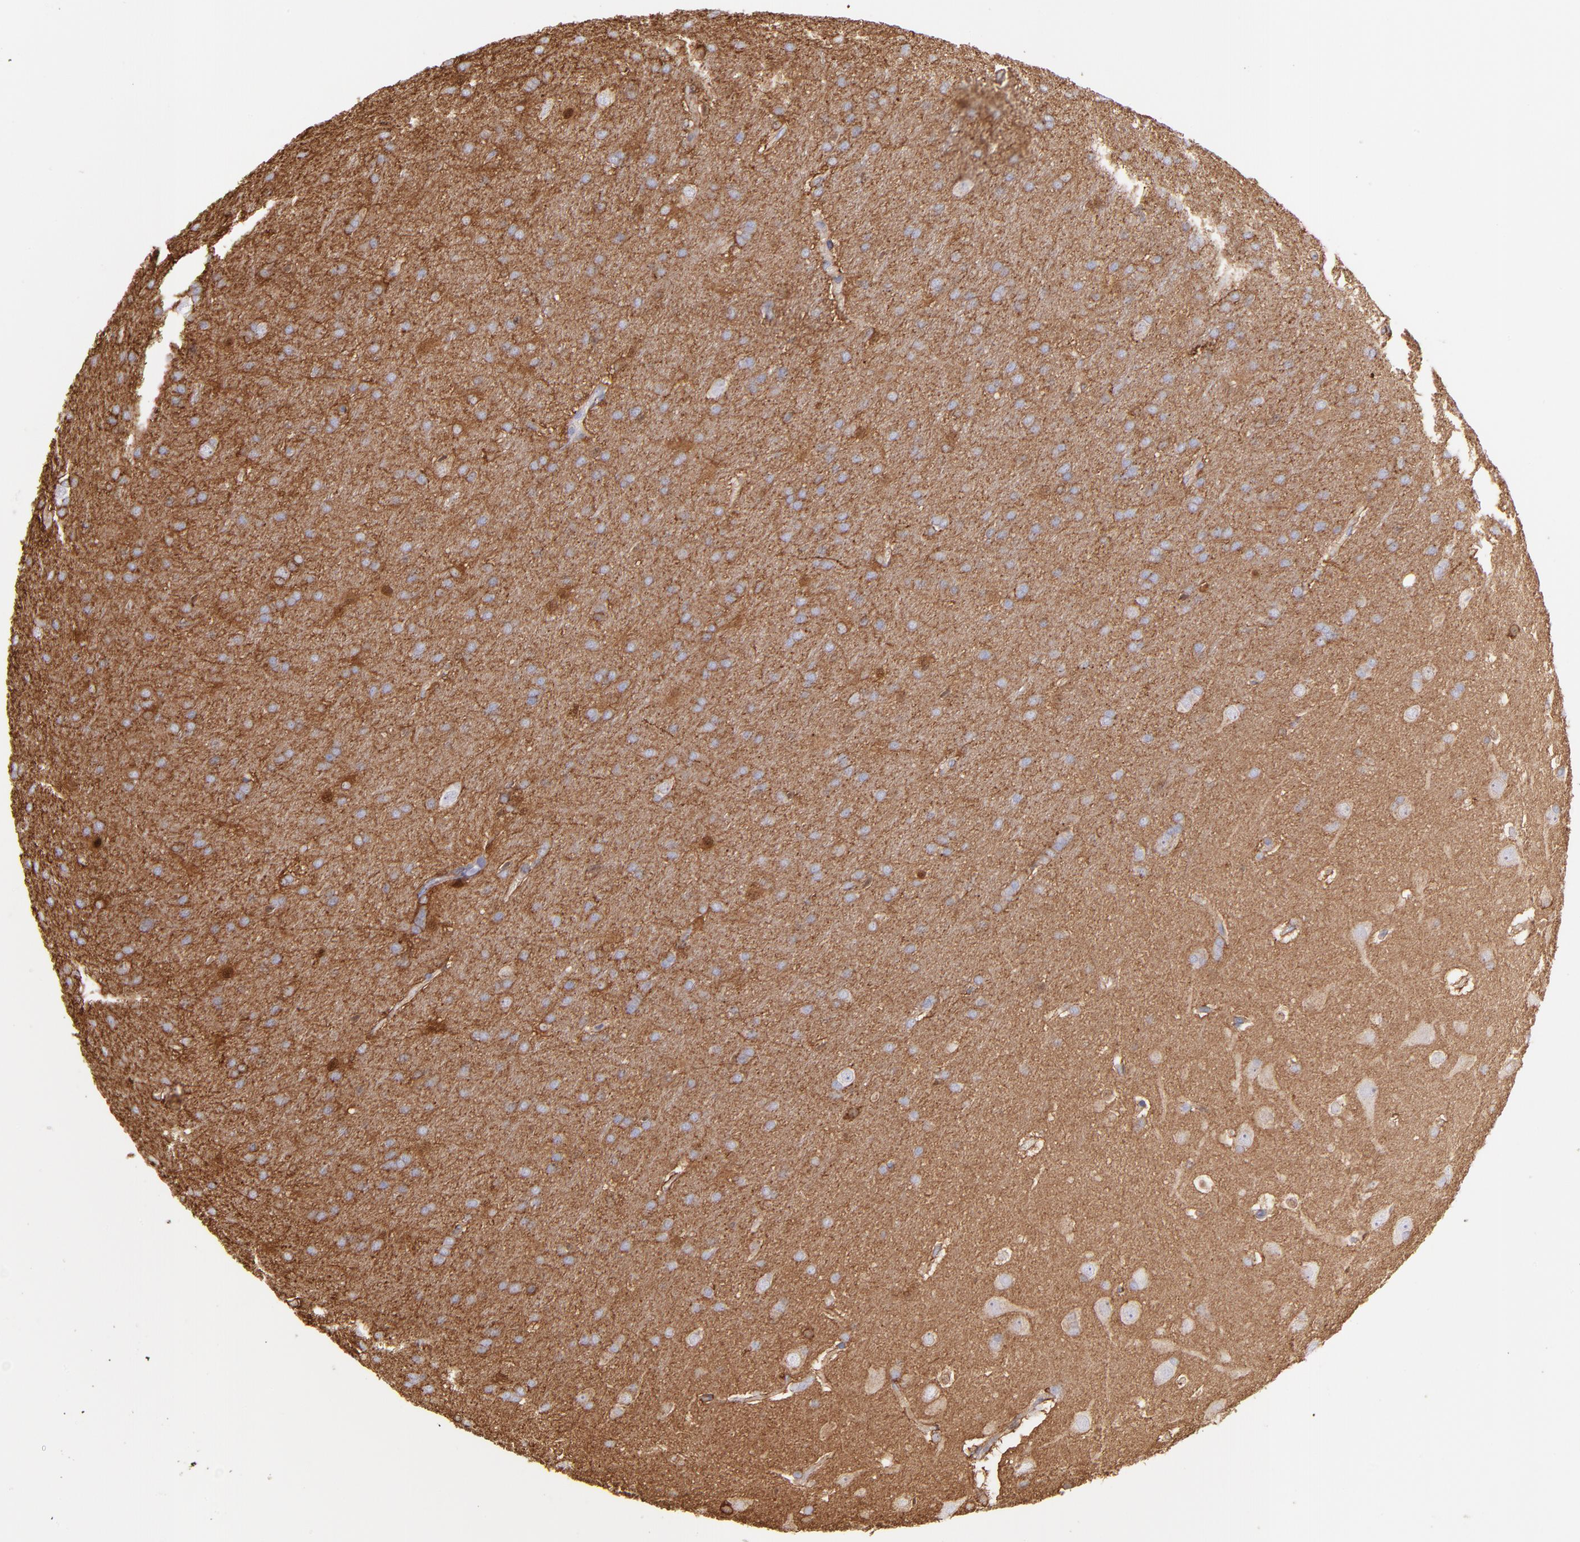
{"staining": {"intensity": "weak", "quantity": ">75%", "location": "cytoplasmic/membranous"}, "tissue": "glioma", "cell_type": "Tumor cells", "image_type": "cancer", "snomed": [{"axis": "morphology", "description": "Glioma, malignant, Low grade"}, {"axis": "topography", "description": "Brain"}], "caption": "A brown stain highlights weak cytoplasmic/membranous positivity of a protein in malignant glioma (low-grade) tumor cells. (DAB (3,3'-diaminobenzidine) = brown stain, brightfield microscopy at high magnification).", "gene": "PRKCA", "patient": {"sex": "female", "age": 32}}